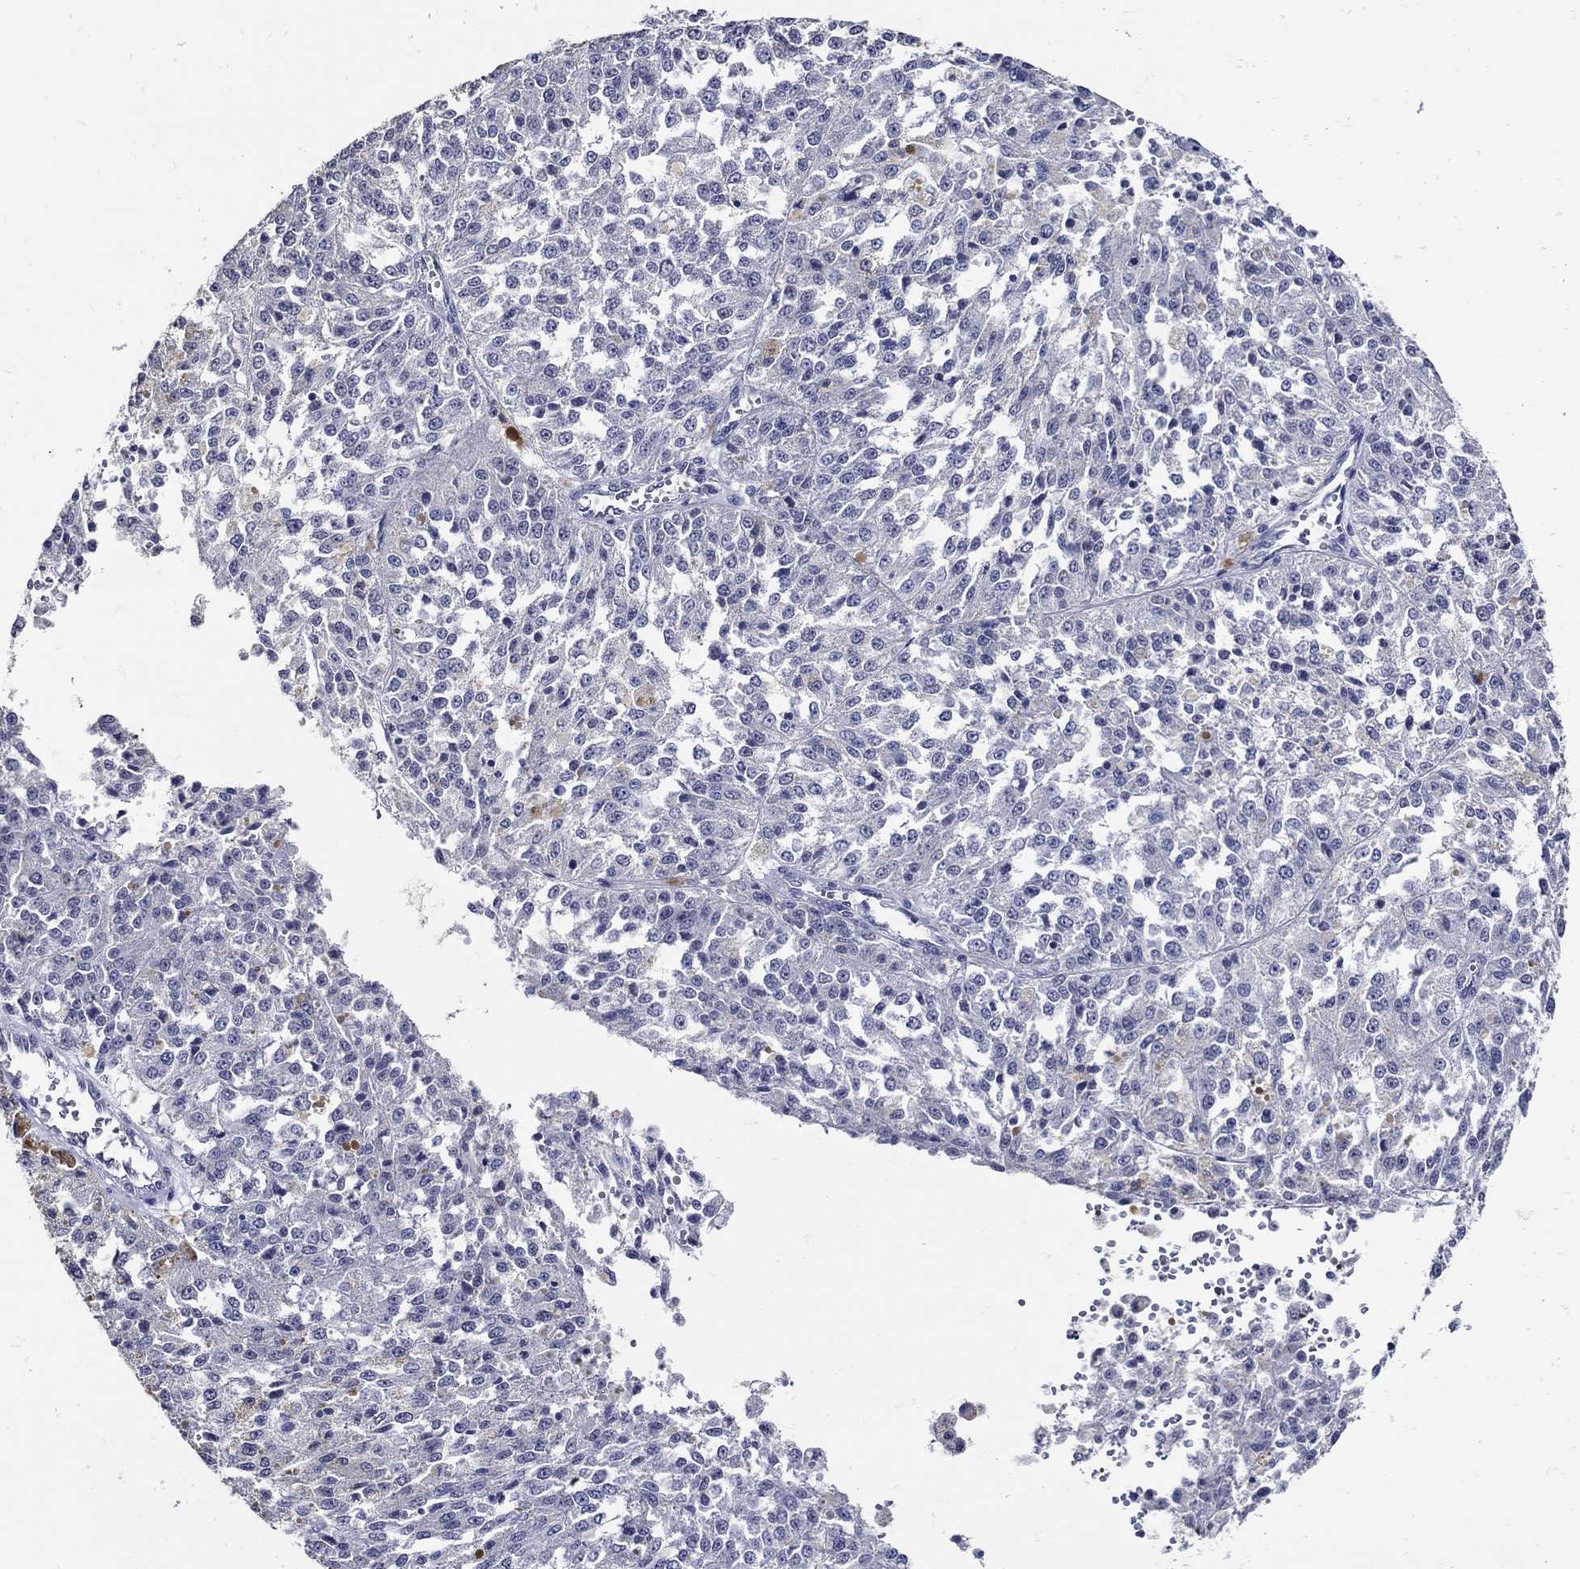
{"staining": {"intensity": "negative", "quantity": "none", "location": "none"}, "tissue": "melanoma", "cell_type": "Tumor cells", "image_type": "cancer", "snomed": [{"axis": "morphology", "description": "Malignant melanoma, Metastatic site"}, {"axis": "topography", "description": "Lymph node"}], "caption": "An IHC histopathology image of melanoma is shown. There is no staining in tumor cells of melanoma.", "gene": "KCNN3", "patient": {"sex": "female", "age": 64}}